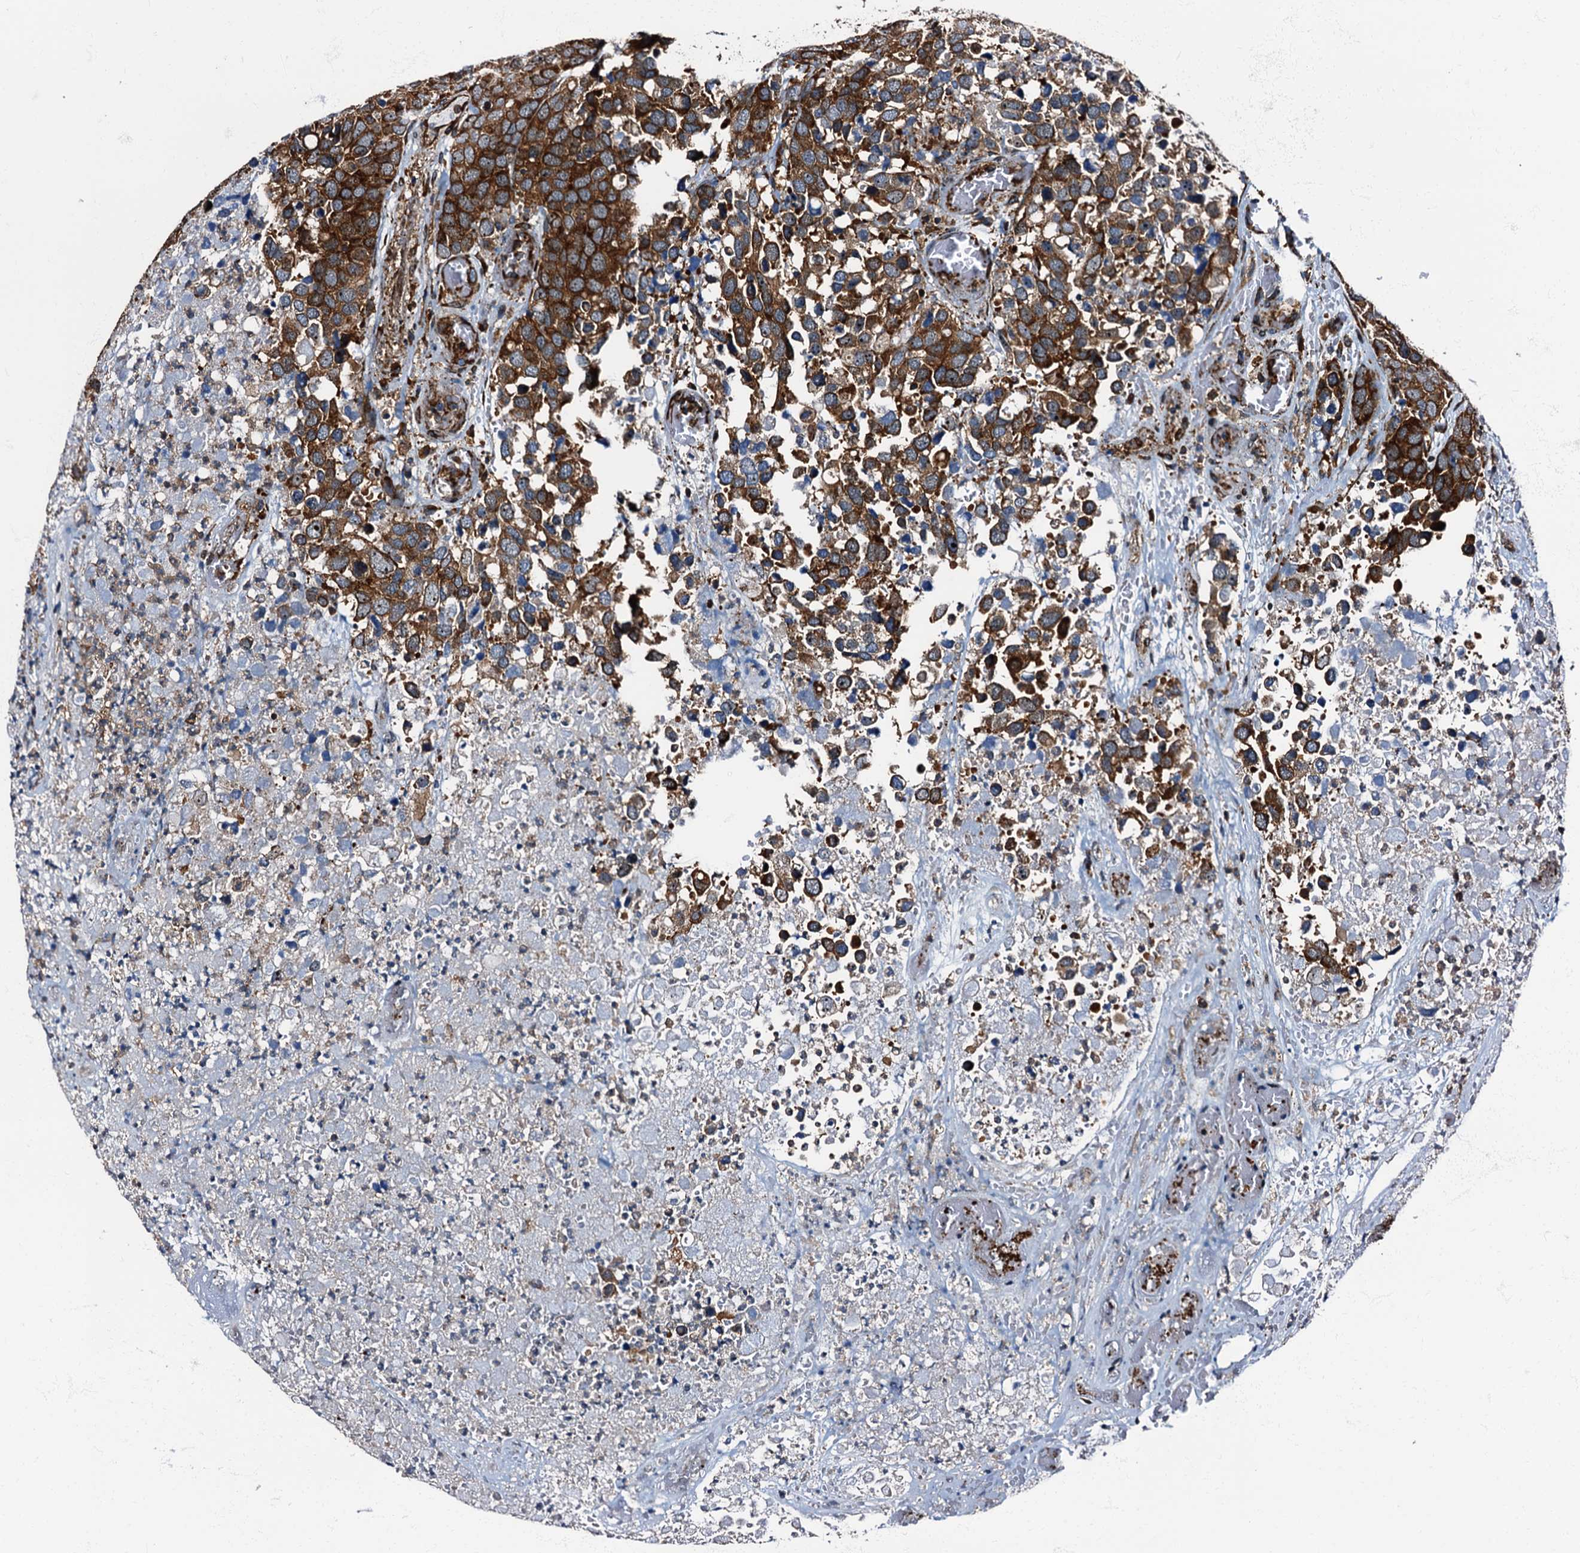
{"staining": {"intensity": "strong", "quantity": ">75%", "location": "cytoplasmic/membranous"}, "tissue": "breast cancer", "cell_type": "Tumor cells", "image_type": "cancer", "snomed": [{"axis": "morphology", "description": "Duct carcinoma"}, {"axis": "topography", "description": "Breast"}], "caption": "Invasive ductal carcinoma (breast) stained with a brown dye demonstrates strong cytoplasmic/membranous positive positivity in approximately >75% of tumor cells.", "gene": "ATP2C1", "patient": {"sex": "female", "age": 83}}